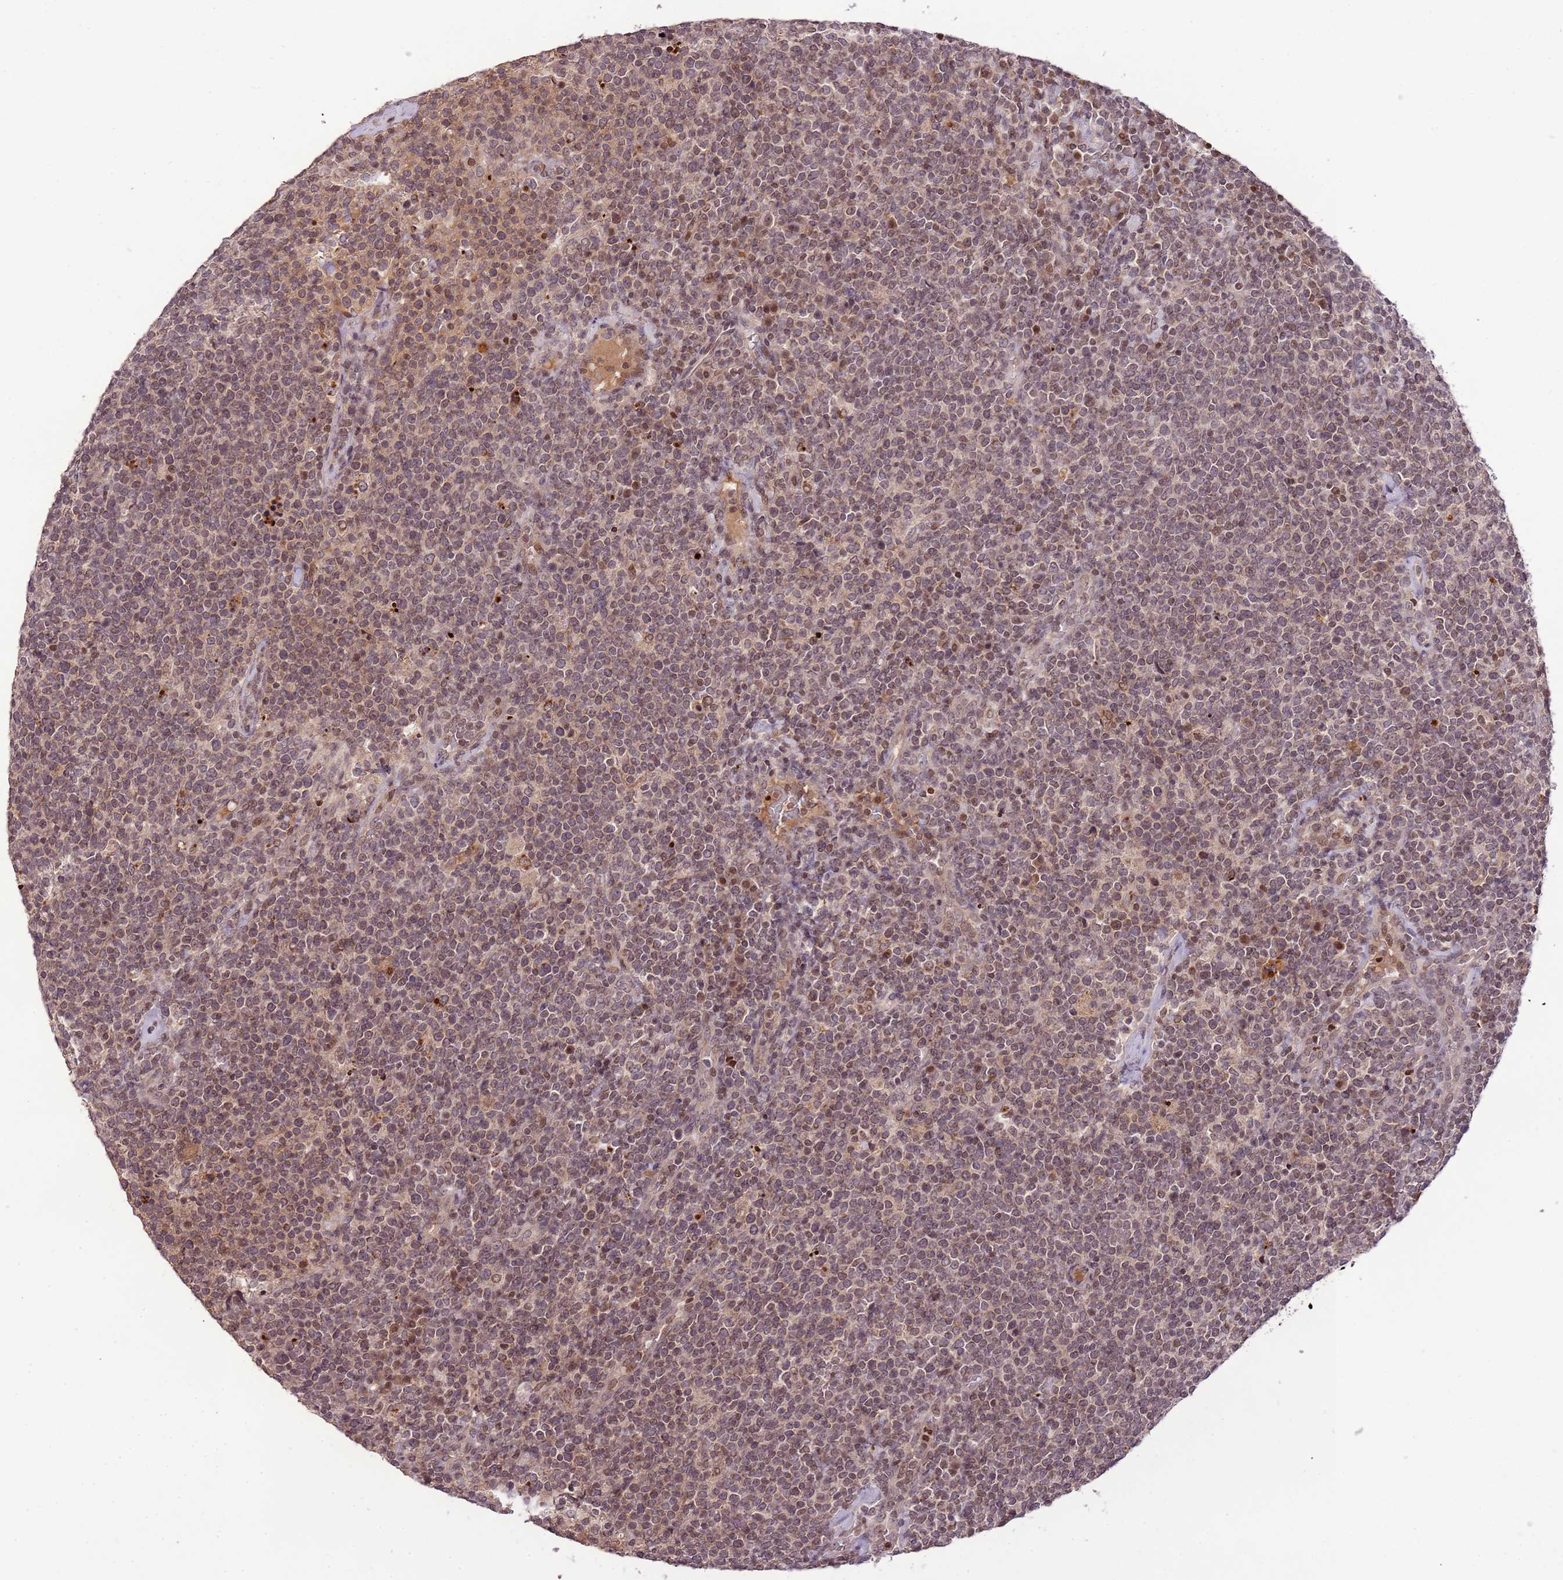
{"staining": {"intensity": "weak", "quantity": "25%-75%", "location": "nuclear"}, "tissue": "lymphoma", "cell_type": "Tumor cells", "image_type": "cancer", "snomed": [{"axis": "morphology", "description": "Malignant lymphoma, non-Hodgkin's type, High grade"}, {"axis": "topography", "description": "Lymph node"}], "caption": "A high-resolution photomicrograph shows immunohistochemistry (IHC) staining of lymphoma, which exhibits weak nuclear positivity in approximately 25%-75% of tumor cells.", "gene": "SAMSN1", "patient": {"sex": "male", "age": 61}}